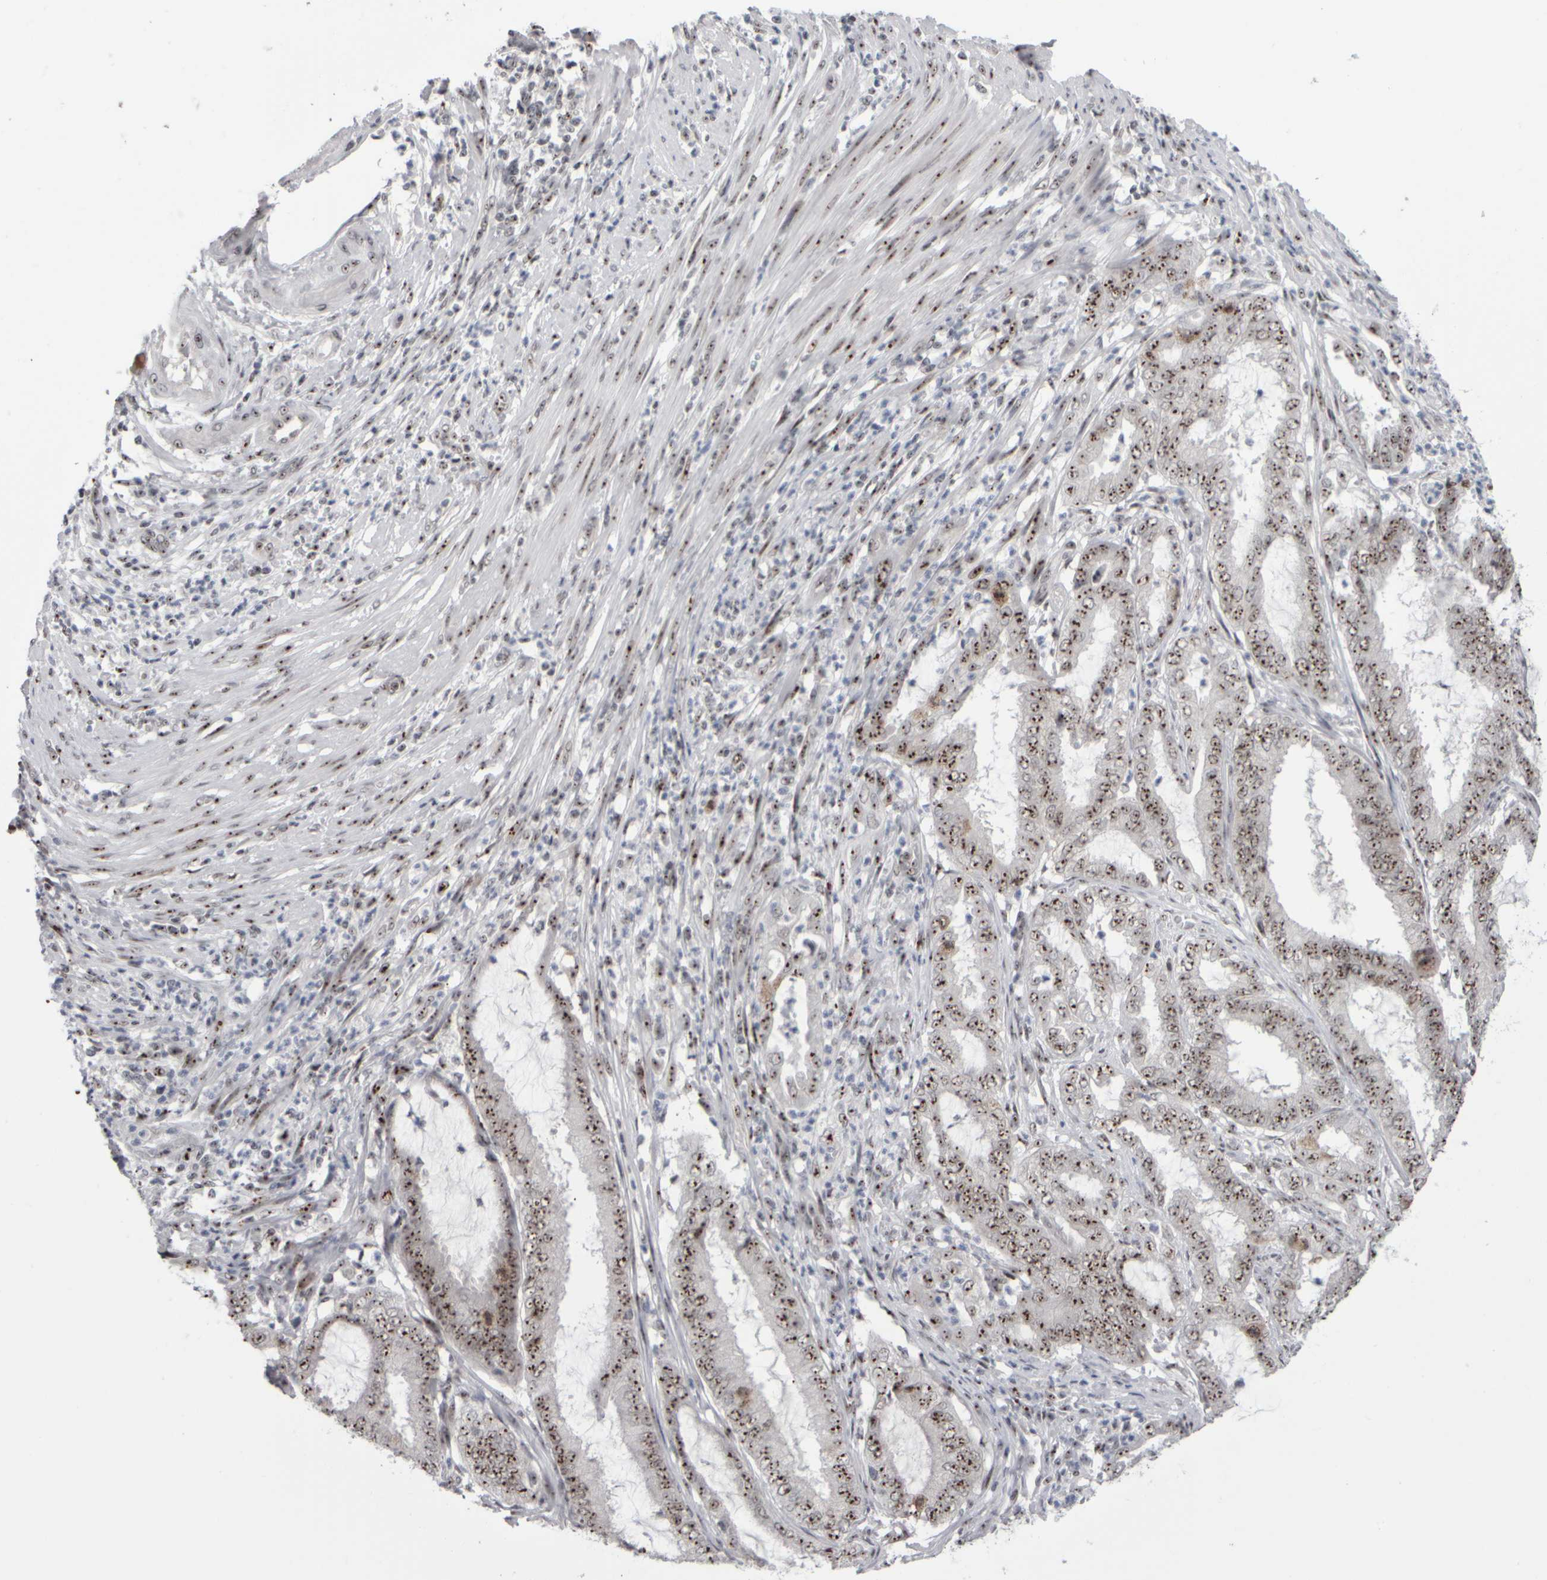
{"staining": {"intensity": "moderate", "quantity": ">75%", "location": "nuclear"}, "tissue": "endometrial cancer", "cell_type": "Tumor cells", "image_type": "cancer", "snomed": [{"axis": "morphology", "description": "Adenocarcinoma, NOS"}, {"axis": "topography", "description": "Endometrium"}], "caption": "Human endometrial adenocarcinoma stained with a protein marker shows moderate staining in tumor cells.", "gene": "SURF6", "patient": {"sex": "female", "age": 51}}